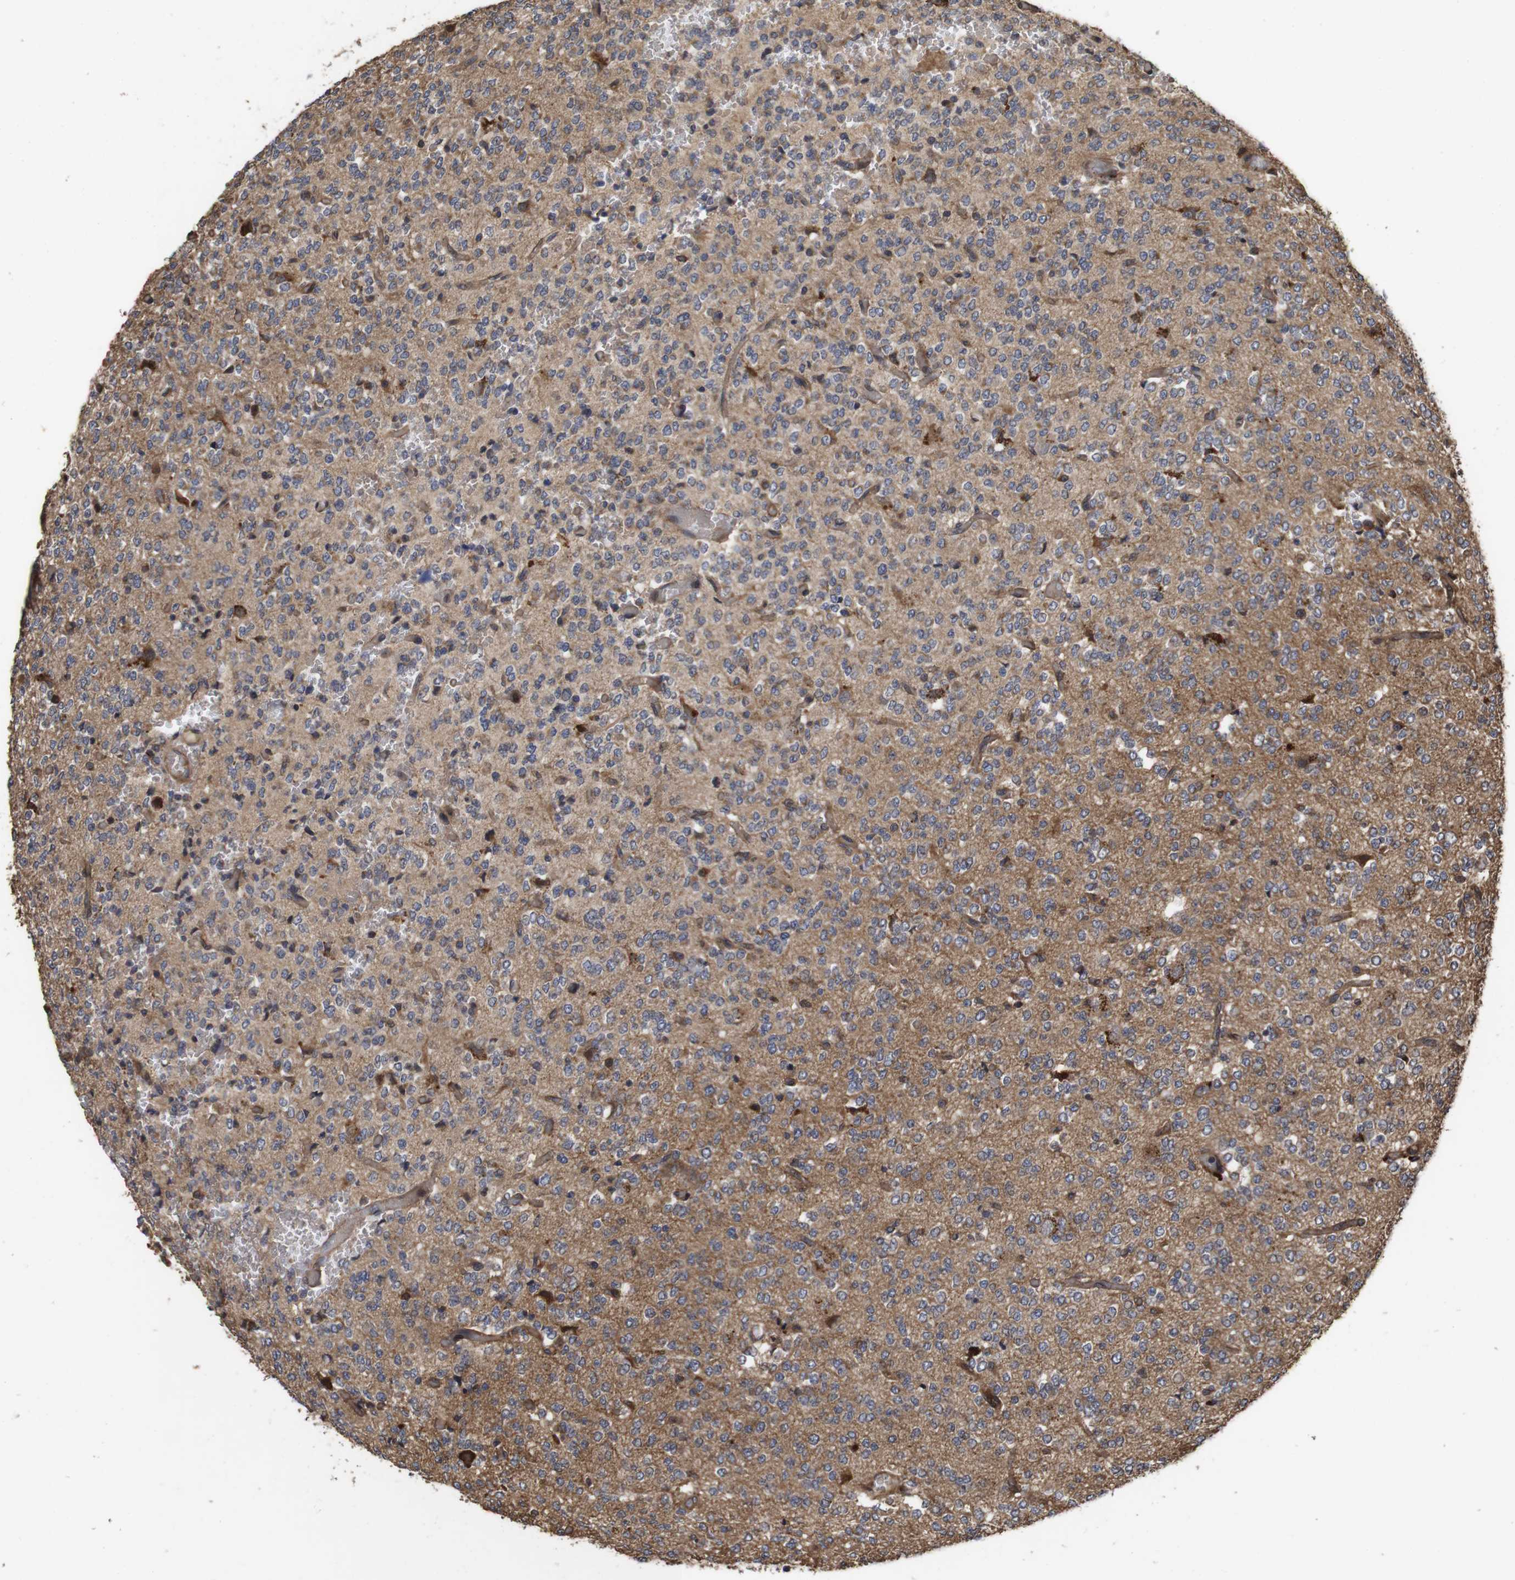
{"staining": {"intensity": "moderate", "quantity": "25%-75%", "location": "cytoplasmic/membranous"}, "tissue": "glioma", "cell_type": "Tumor cells", "image_type": "cancer", "snomed": [{"axis": "morphology", "description": "Glioma, malignant, Low grade"}, {"axis": "topography", "description": "Brain"}], "caption": "About 25%-75% of tumor cells in malignant glioma (low-grade) exhibit moderate cytoplasmic/membranous protein staining as visualized by brown immunohistochemical staining.", "gene": "PTPN14", "patient": {"sex": "male", "age": 38}}